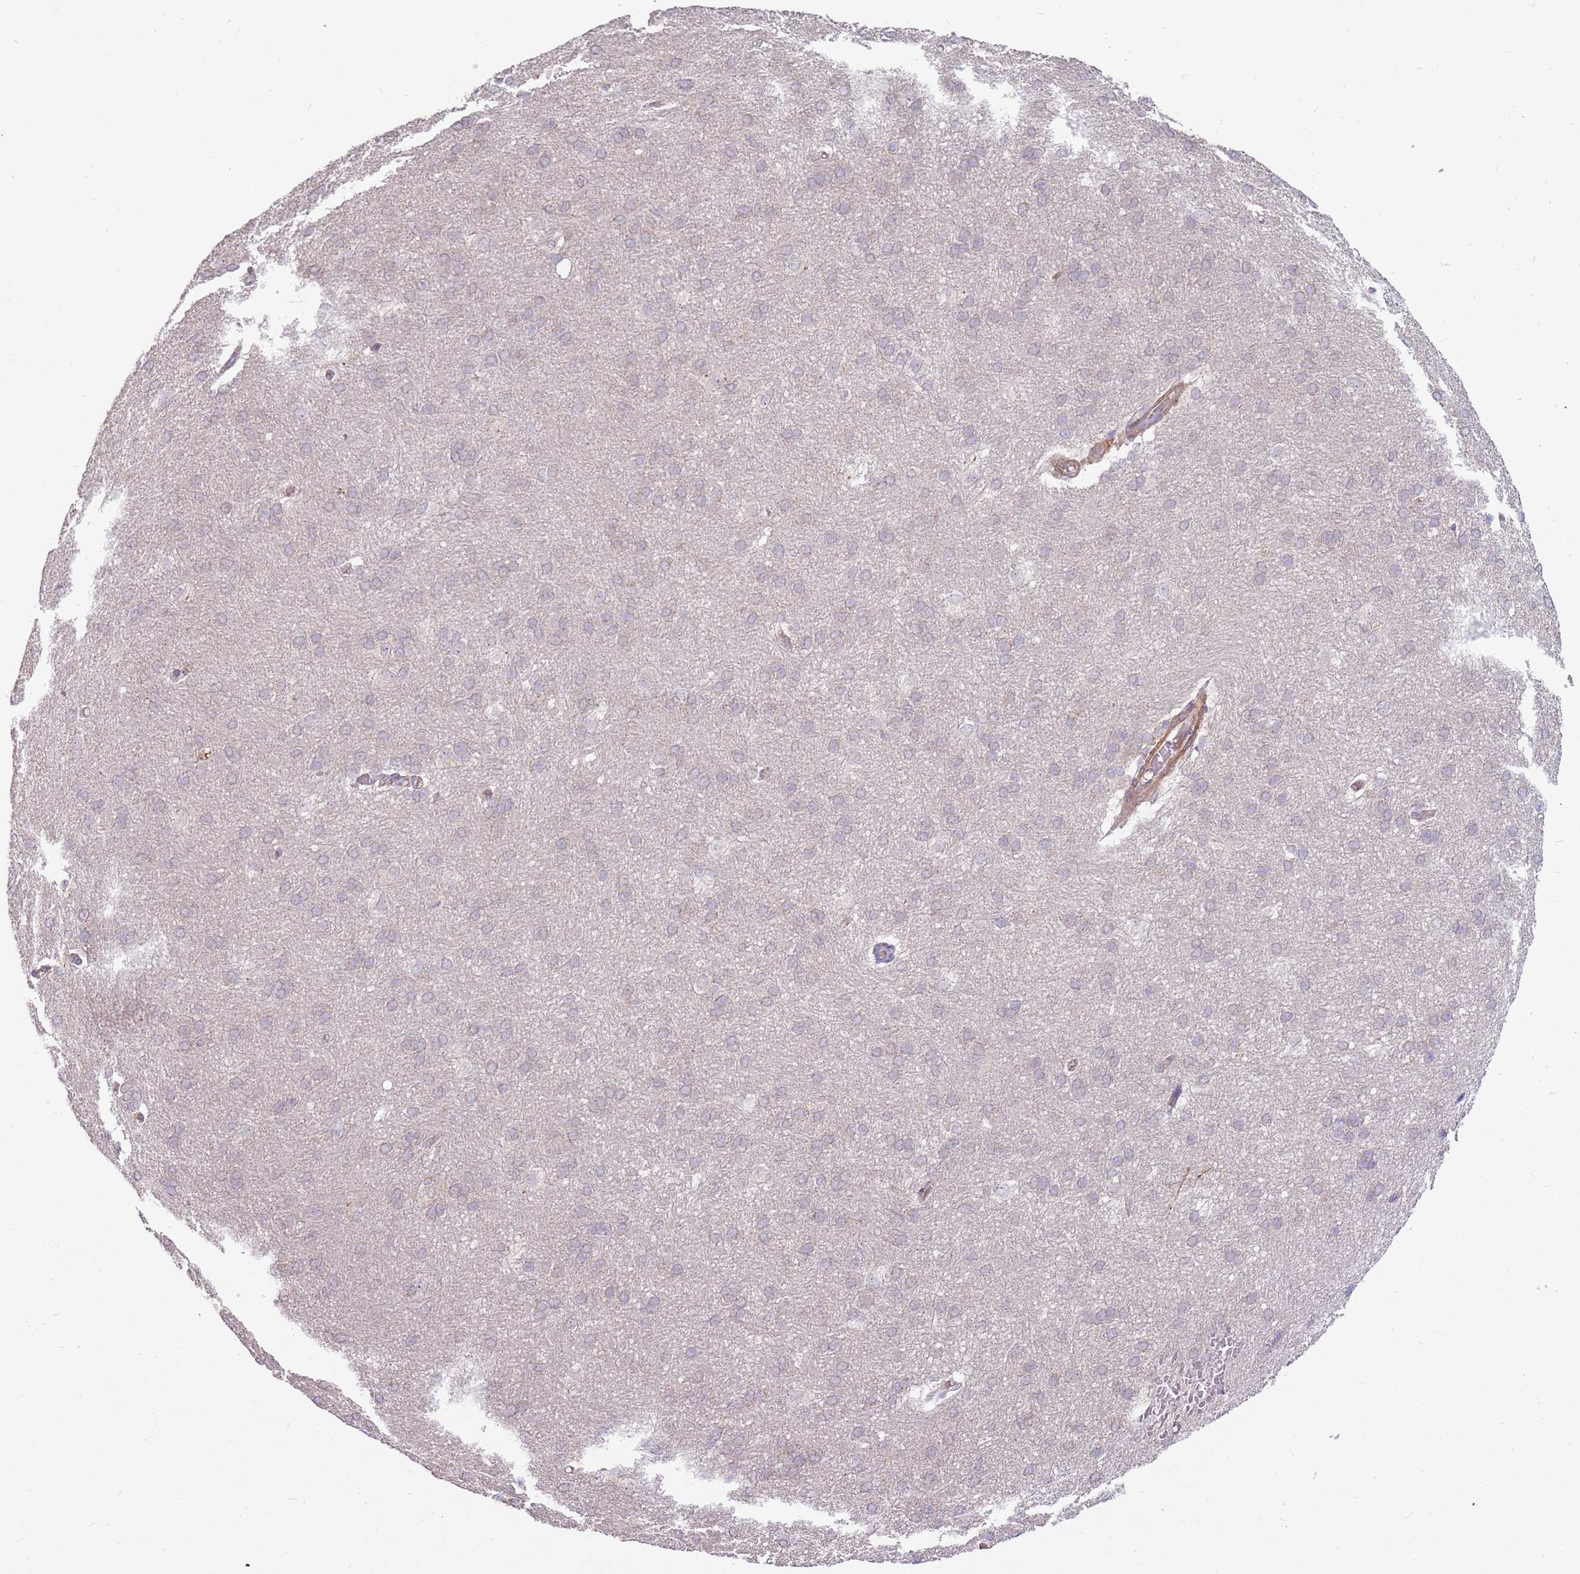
{"staining": {"intensity": "moderate", "quantity": "<25%", "location": "cytoplasmic/membranous"}, "tissue": "cerebral cortex", "cell_type": "Endothelial cells", "image_type": "normal", "snomed": [{"axis": "morphology", "description": "Normal tissue, NOS"}, {"axis": "topography", "description": "Cerebral cortex"}], "caption": "About <25% of endothelial cells in normal human cerebral cortex demonstrate moderate cytoplasmic/membranous protein staining as visualized by brown immunohistochemical staining.", "gene": "SPATA31D1", "patient": {"sex": "male", "age": 62}}